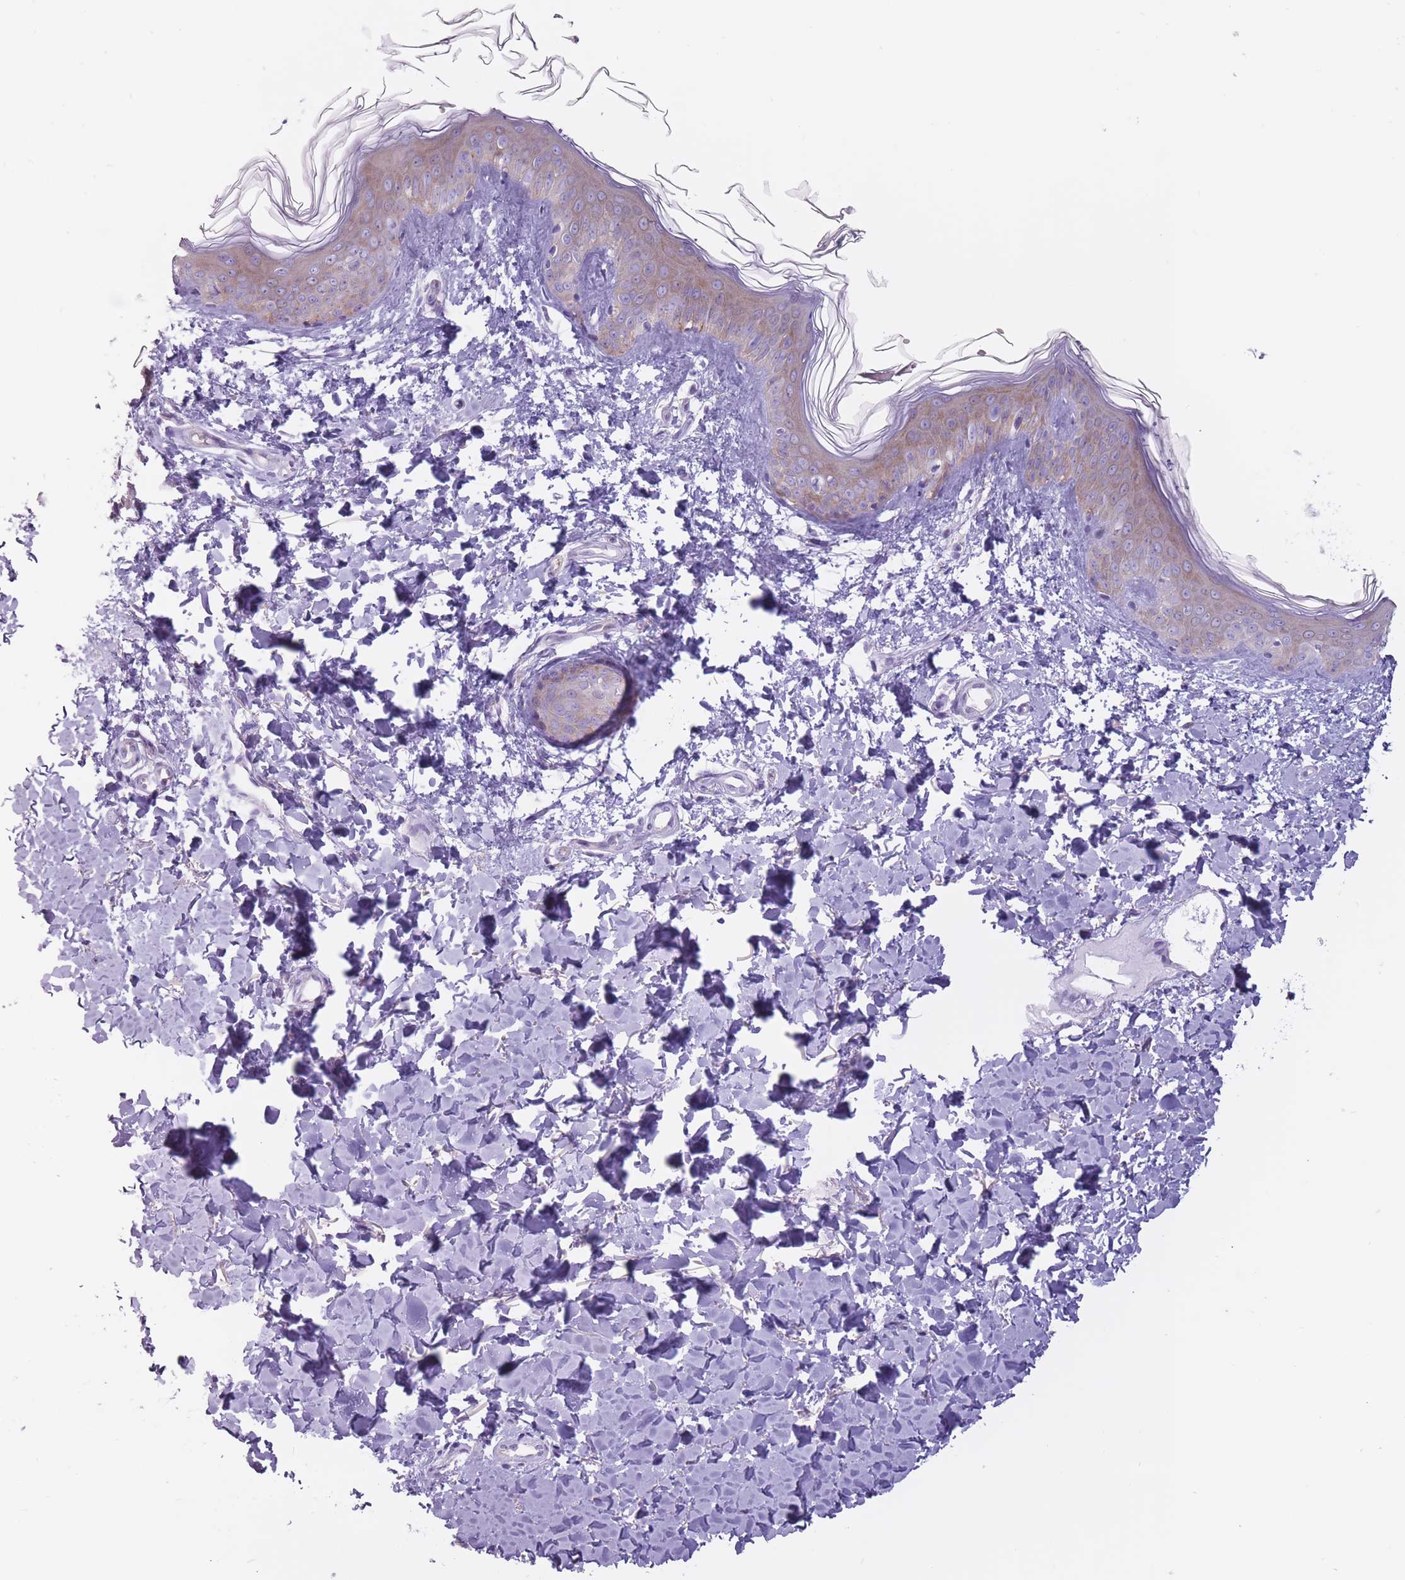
{"staining": {"intensity": "negative", "quantity": "none", "location": "none"}, "tissue": "skin", "cell_type": "Fibroblasts", "image_type": "normal", "snomed": [{"axis": "morphology", "description": "Normal tissue, NOS"}, {"axis": "topography", "description": "Skin"}], "caption": "This histopathology image is of unremarkable skin stained with immunohistochemistry (IHC) to label a protein in brown with the nuclei are counter-stained blue. There is no positivity in fibroblasts.", "gene": "RPL18", "patient": {"sex": "female", "age": 41}}